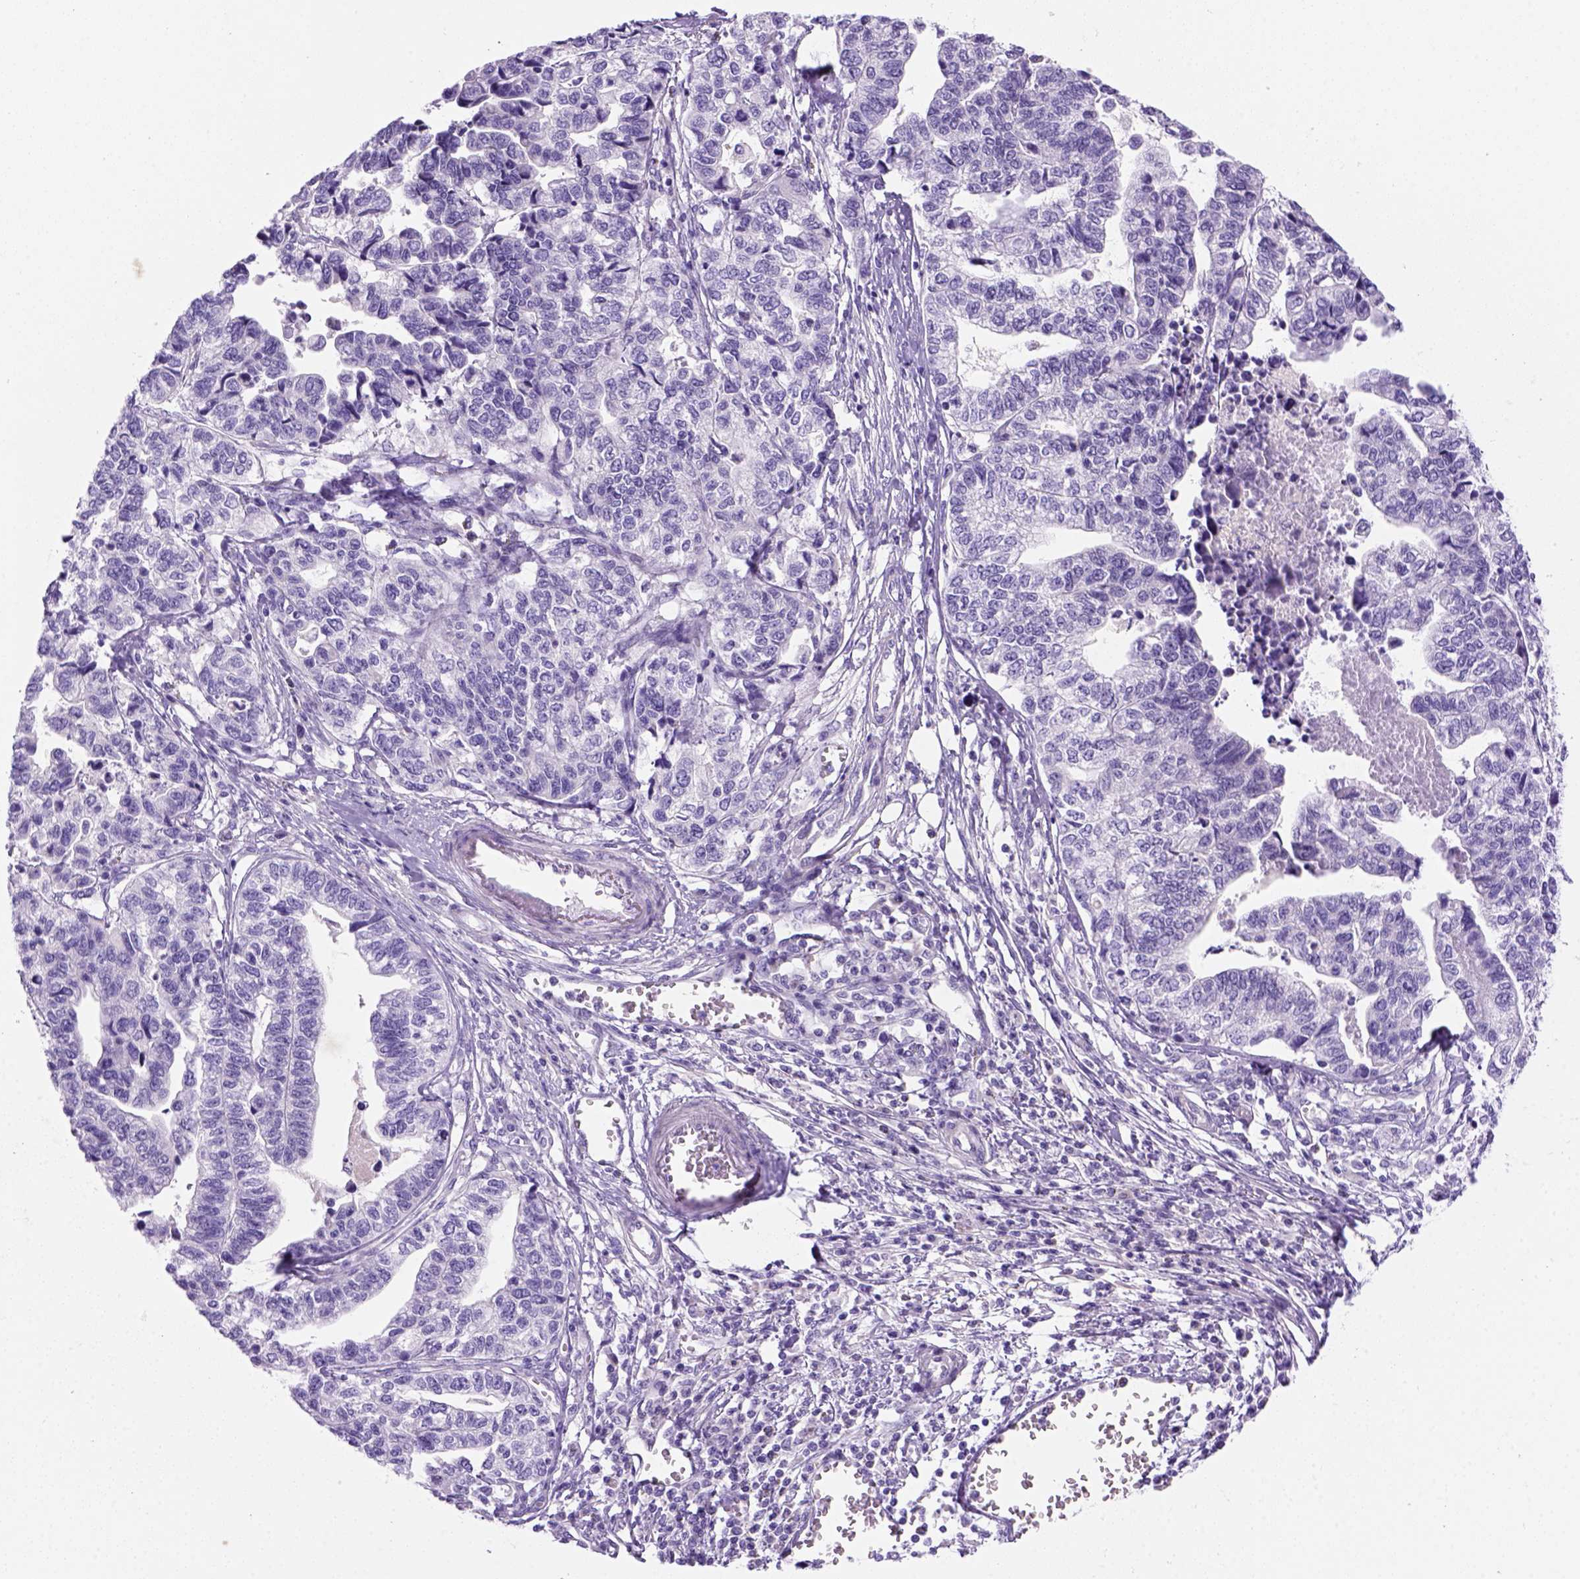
{"staining": {"intensity": "negative", "quantity": "none", "location": "none"}, "tissue": "stomach cancer", "cell_type": "Tumor cells", "image_type": "cancer", "snomed": [{"axis": "morphology", "description": "Adenocarcinoma, NOS"}, {"axis": "topography", "description": "Stomach, upper"}], "caption": "Tumor cells show no significant protein positivity in stomach adenocarcinoma.", "gene": "DNAH11", "patient": {"sex": "female", "age": 67}}